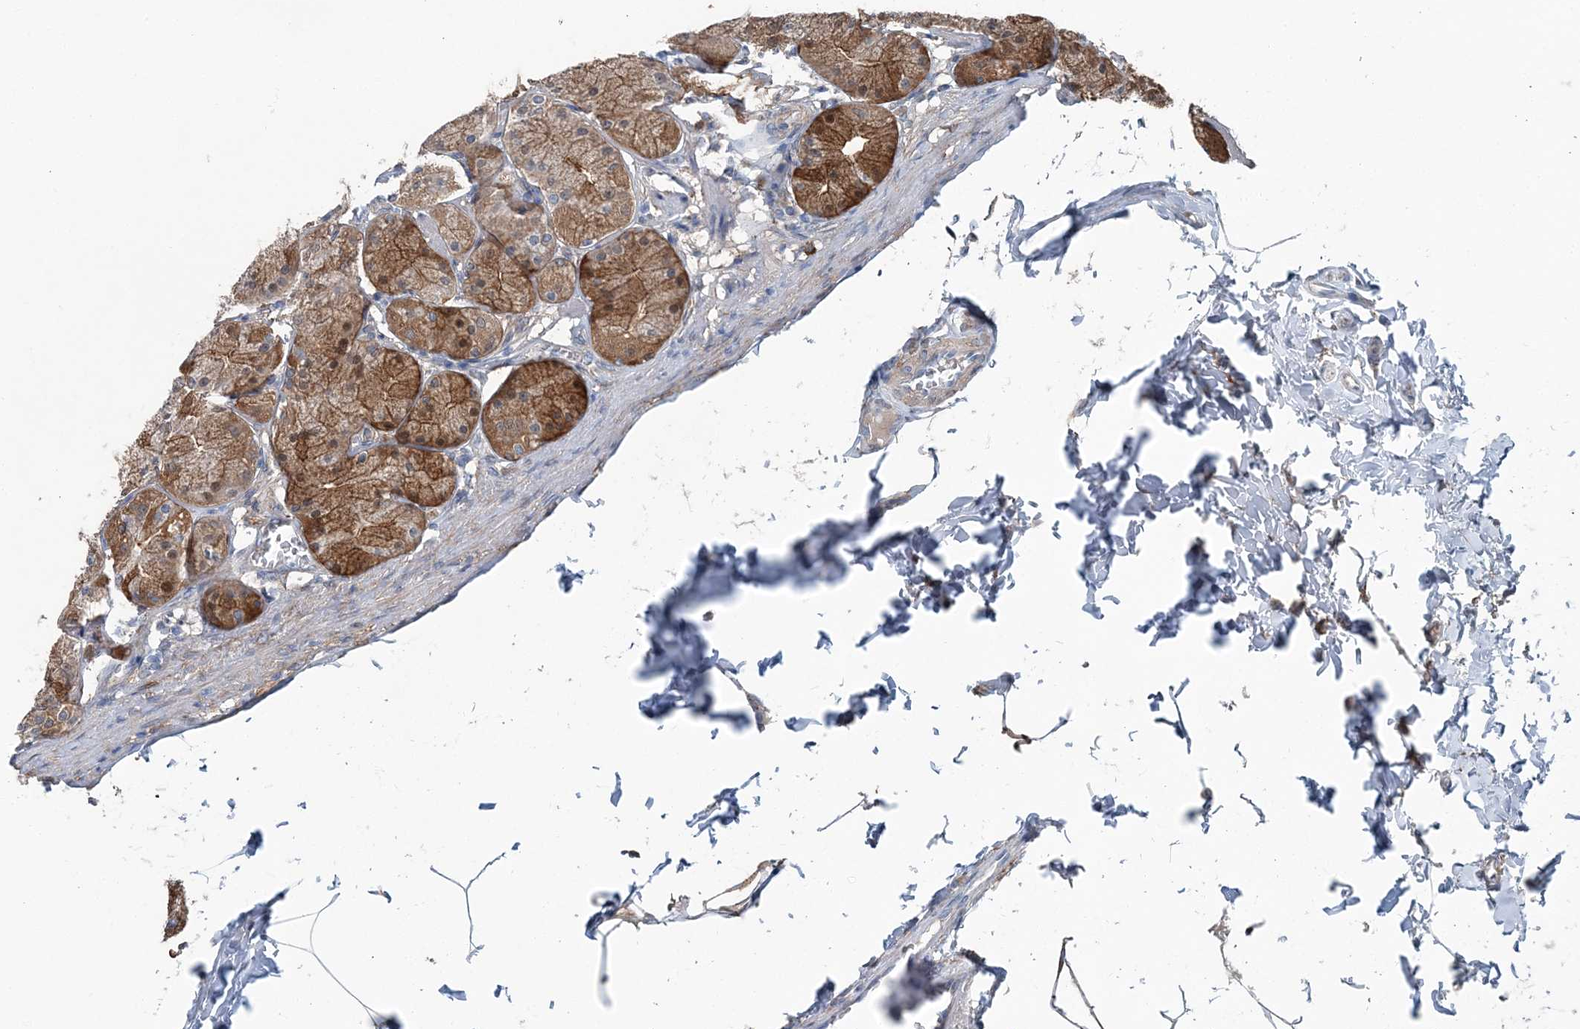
{"staining": {"intensity": "moderate", "quantity": ">75%", "location": "cytoplasmic/membranous"}, "tissue": "stomach", "cell_type": "Glandular cells", "image_type": "normal", "snomed": [{"axis": "morphology", "description": "Normal tissue, NOS"}, {"axis": "topography", "description": "Stomach"}], "caption": "Immunohistochemical staining of benign human stomach shows medium levels of moderate cytoplasmic/membranous positivity in approximately >75% of glandular cells.", "gene": "SPOPL", "patient": {"sex": "male", "age": 42}}